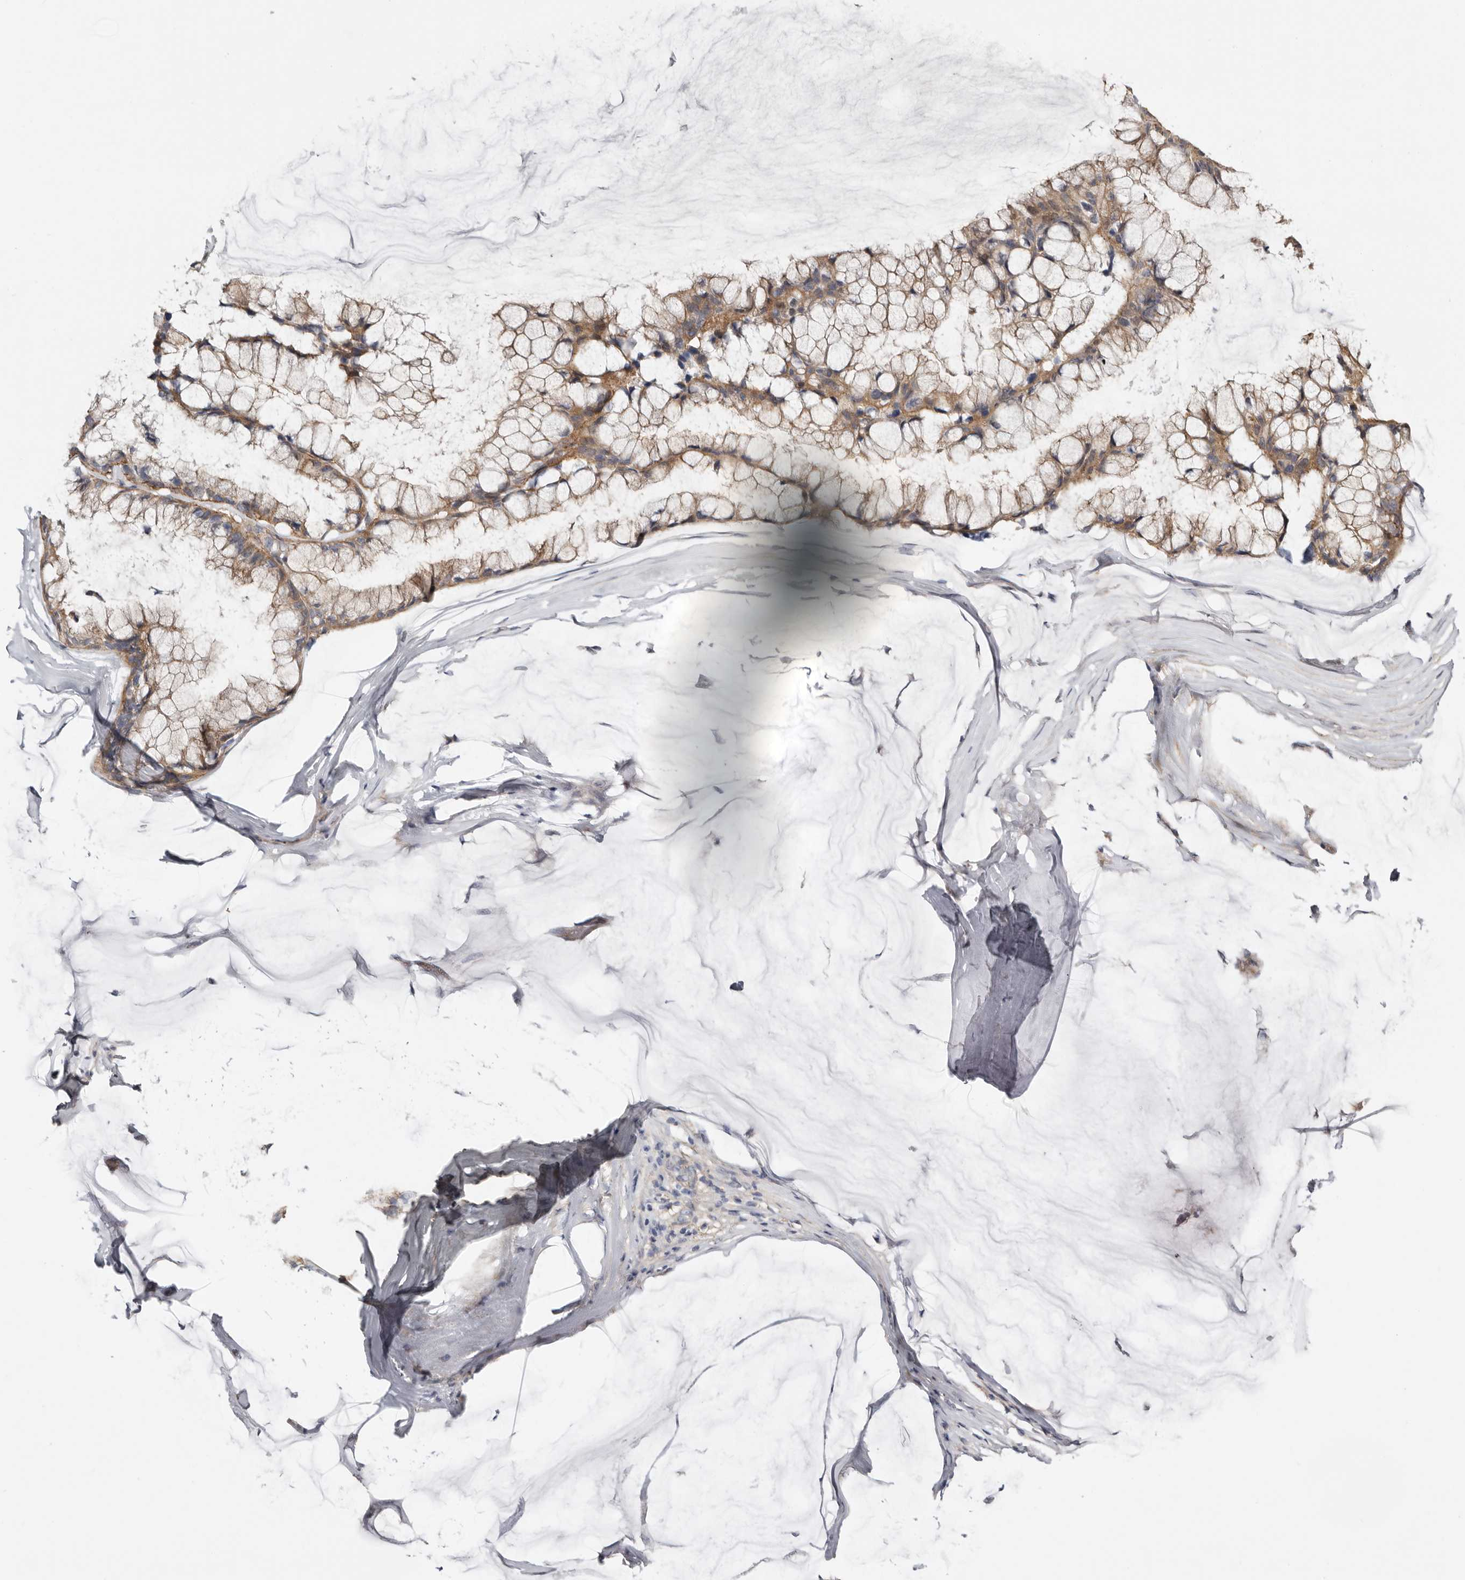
{"staining": {"intensity": "moderate", "quantity": ">75%", "location": "cytoplasmic/membranous"}, "tissue": "ovarian cancer", "cell_type": "Tumor cells", "image_type": "cancer", "snomed": [{"axis": "morphology", "description": "Cystadenocarcinoma, mucinous, NOS"}, {"axis": "topography", "description": "Ovary"}], "caption": "Immunohistochemical staining of human ovarian cancer shows medium levels of moderate cytoplasmic/membranous positivity in about >75% of tumor cells.", "gene": "MSRB2", "patient": {"sex": "female", "age": 39}}